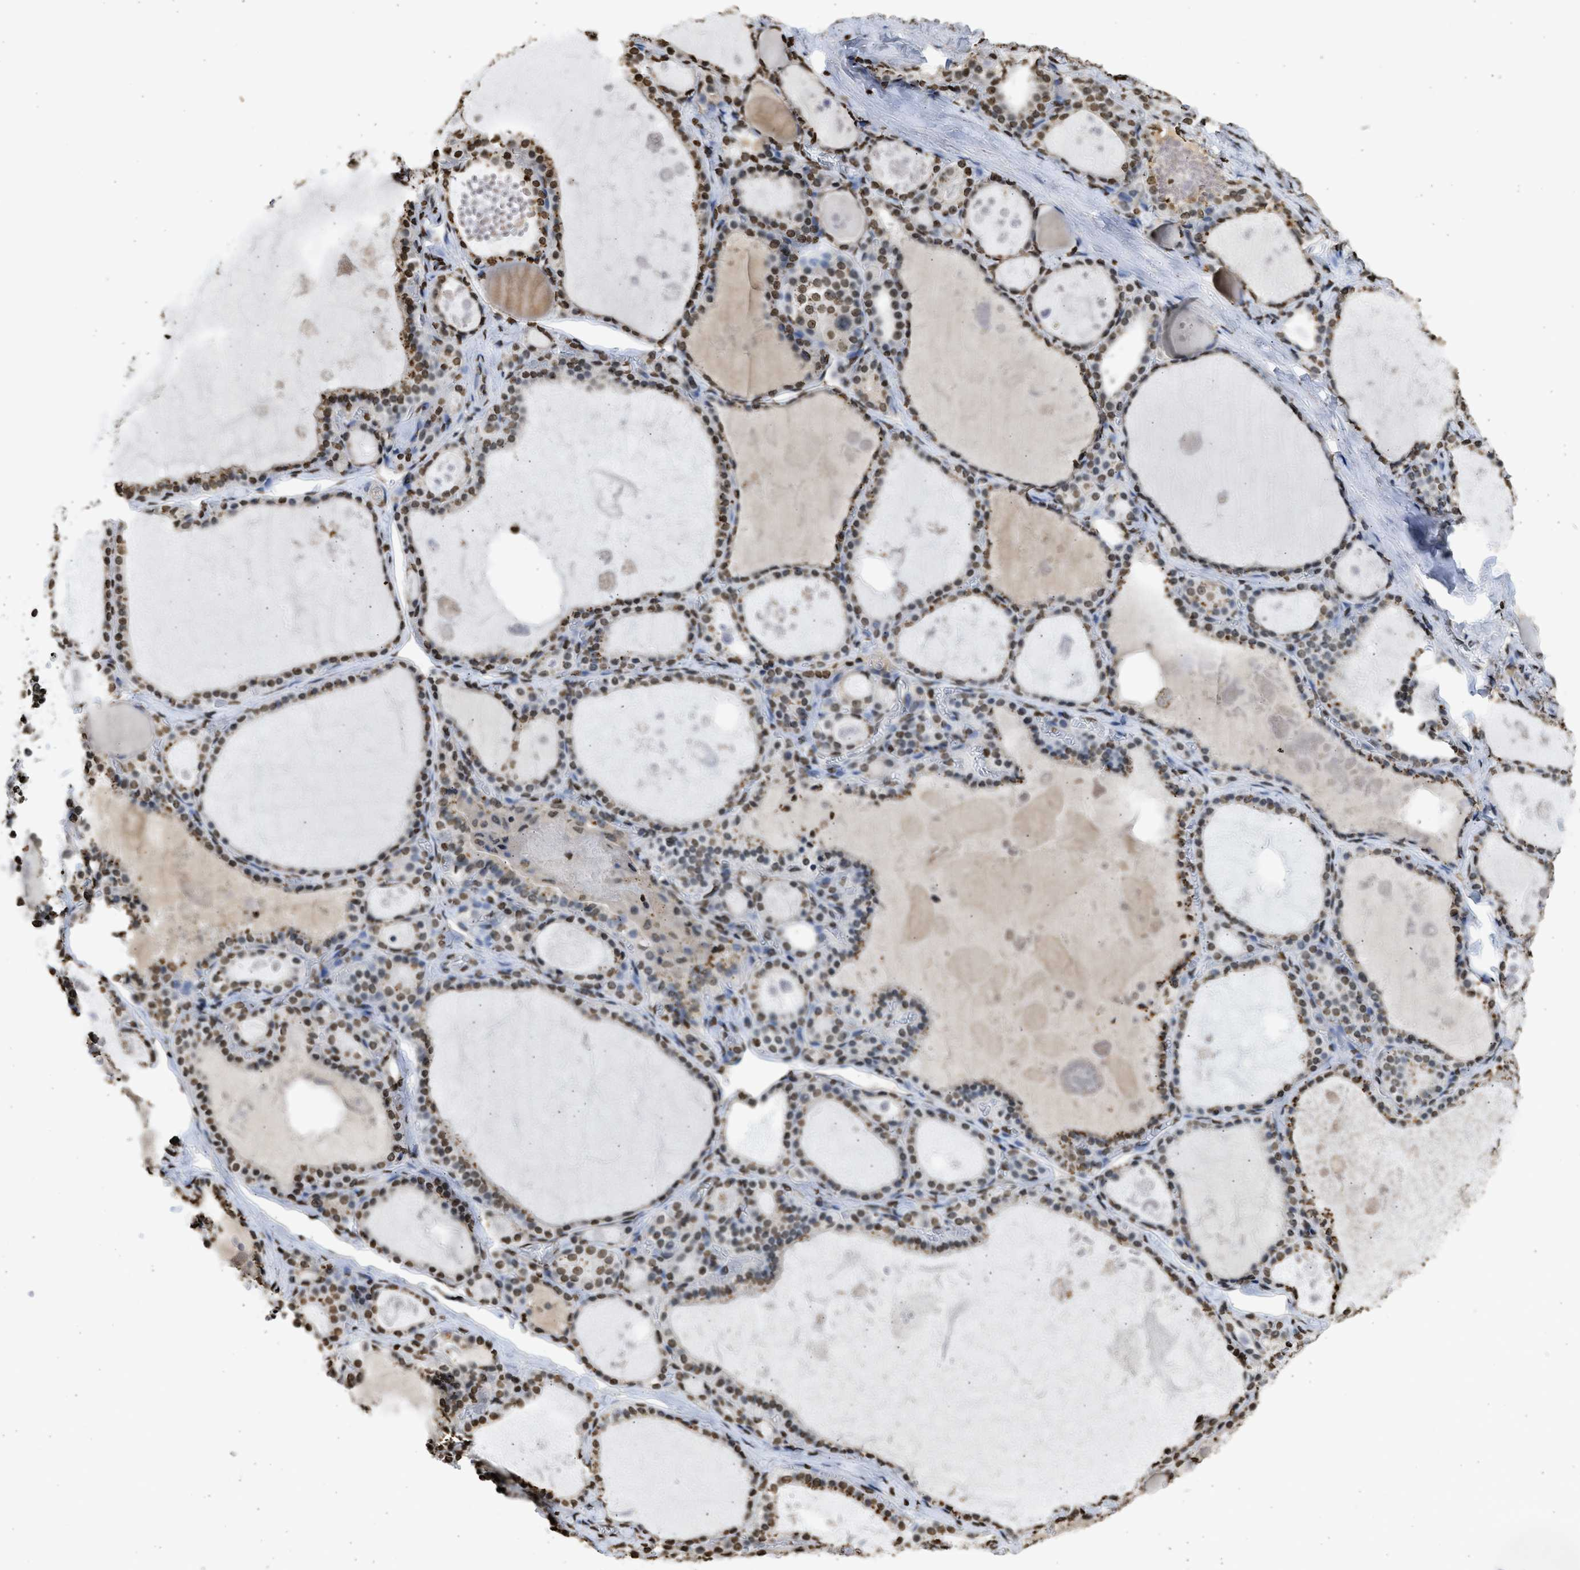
{"staining": {"intensity": "strong", "quantity": ">75%", "location": "nuclear"}, "tissue": "thyroid gland", "cell_type": "Glandular cells", "image_type": "normal", "snomed": [{"axis": "morphology", "description": "Normal tissue, NOS"}, {"axis": "topography", "description": "Thyroid gland"}], "caption": "Immunohistochemistry staining of normal thyroid gland, which exhibits high levels of strong nuclear staining in approximately >75% of glandular cells indicating strong nuclear protein staining. The staining was performed using DAB (brown) for protein detection and nuclei were counterstained in hematoxylin (blue).", "gene": "RRAGC", "patient": {"sex": "male", "age": 56}}